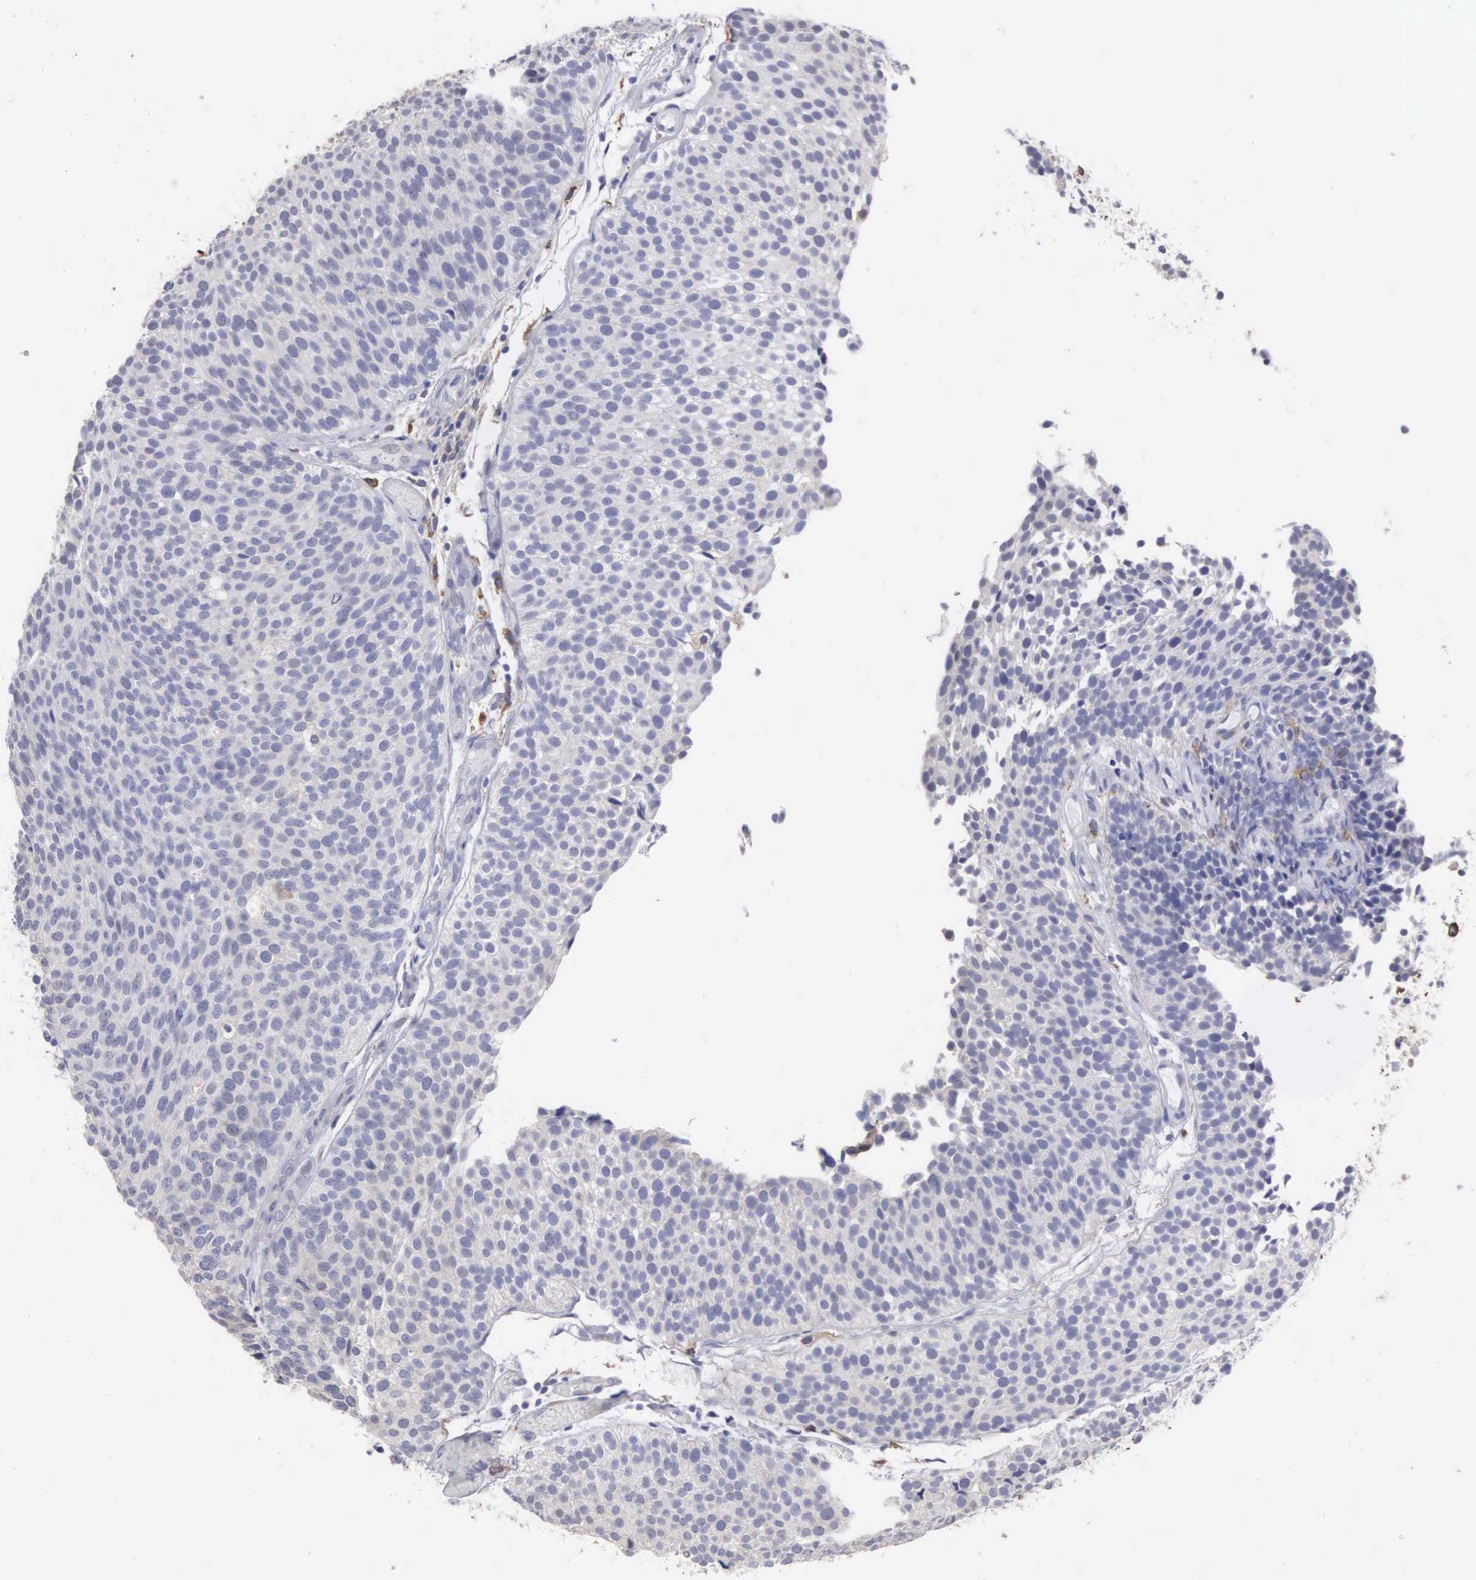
{"staining": {"intensity": "negative", "quantity": "none", "location": "none"}, "tissue": "urothelial cancer", "cell_type": "Tumor cells", "image_type": "cancer", "snomed": [{"axis": "morphology", "description": "Urothelial carcinoma, Low grade"}, {"axis": "topography", "description": "Urinary bladder"}], "caption": "There is no significant expression in tumor cells of urothelial cancer.", "gene": "LIN52", "patient": {"sex": "male", "age": 85}}